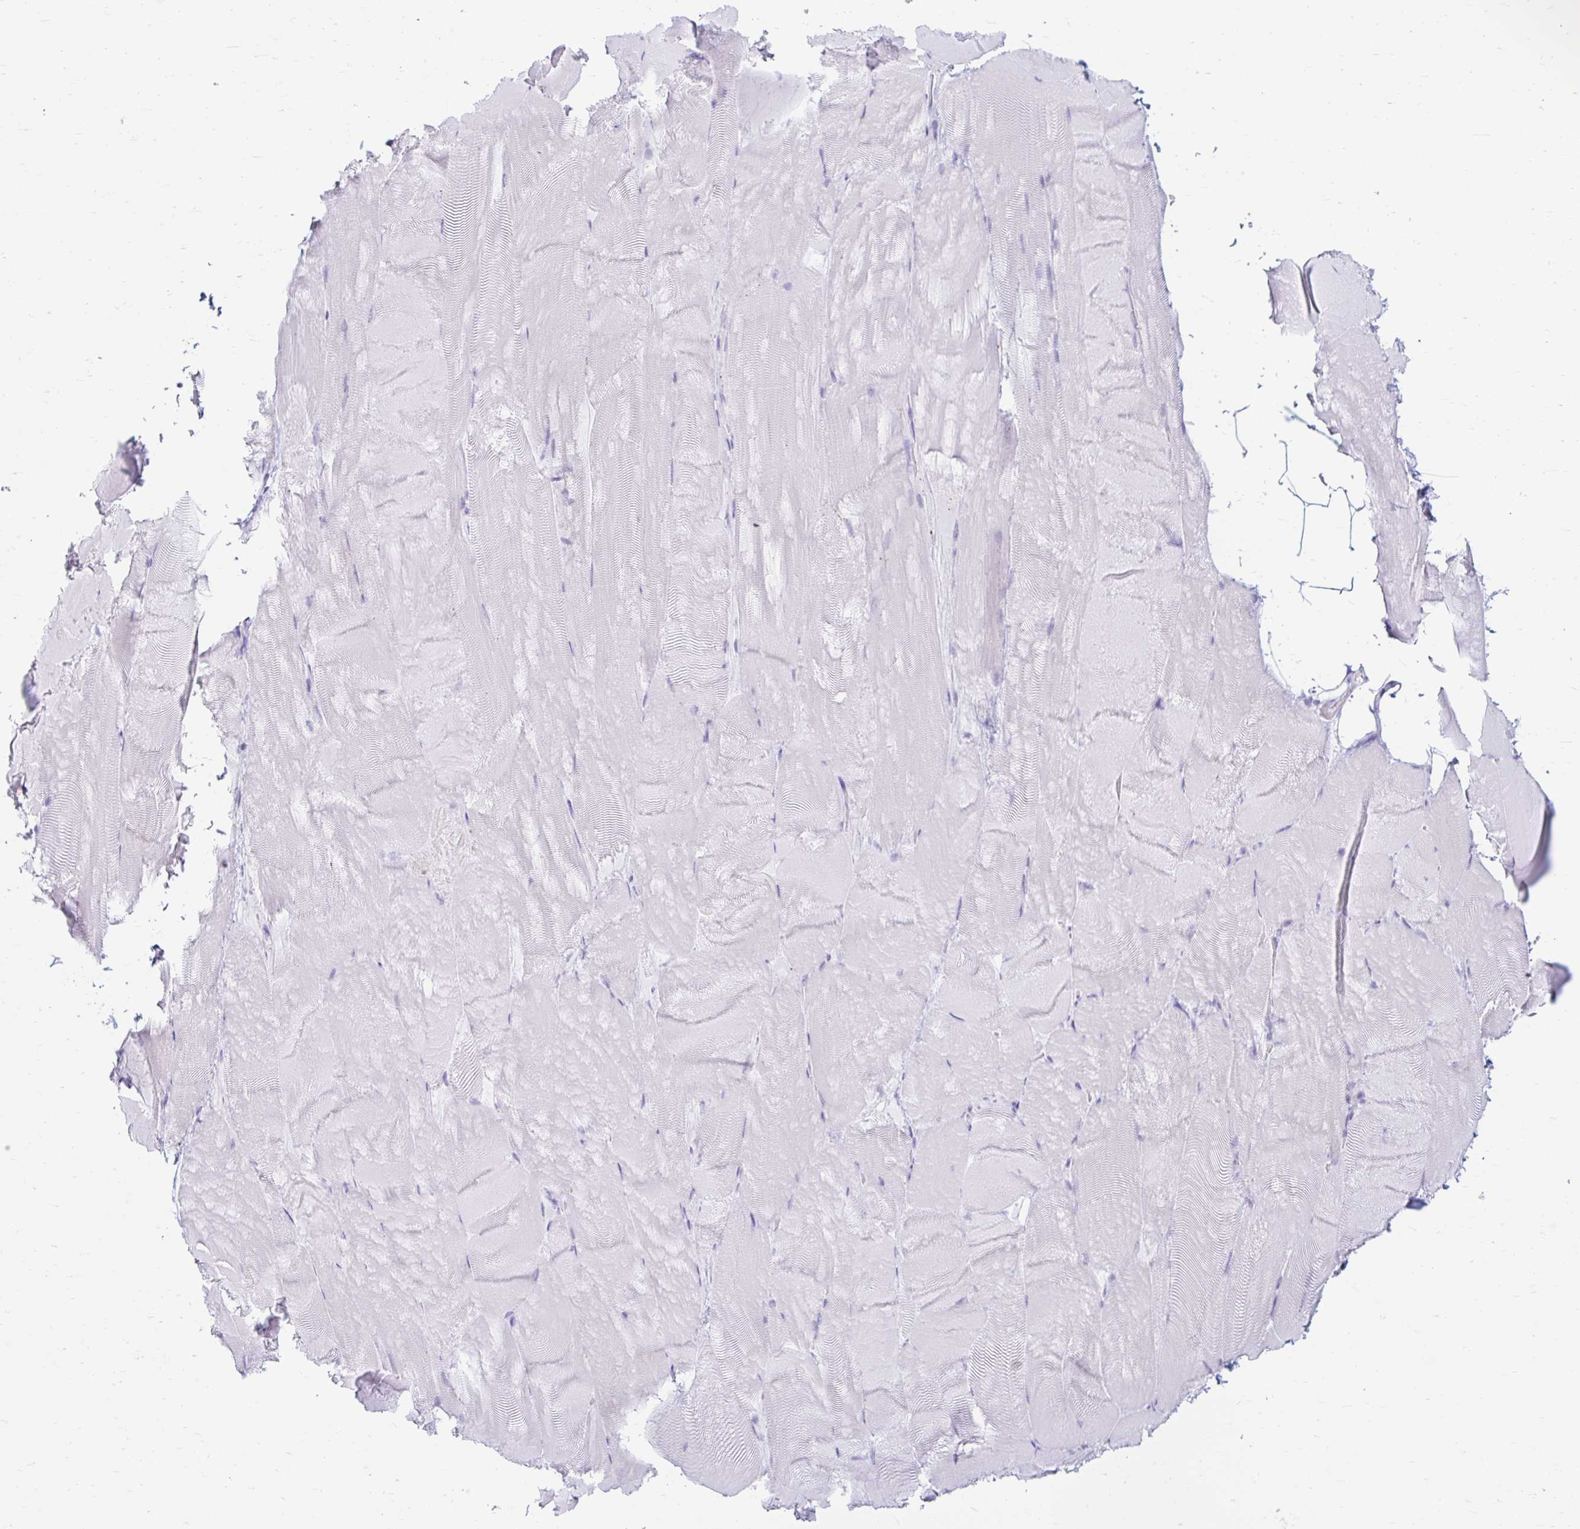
{"staining": {"intensity": "negative", "quantity": "none", "location": "none"}, "tissue": "skeletal muscle", "cell_type": "Myocytes", "image_type": "normal", "snomed": [{"axis": "morphology", "description": "Normal tissue, NOS"}, {"axis": "topography", "description": "Skeletal muscle"}], "caption": "A high-resolution photomicrograph shows IHC staining of unremarkable skeletal muscle, which demonstrates no significant staining in myocytes. The staining was performed using DAB to visualize the protein expression in brown, while the nuclei were stained in blue with hematoxylin (Magnification: 20x).", "gene": "ERICH6", "patient": {"sex": "female", "age": 64}}